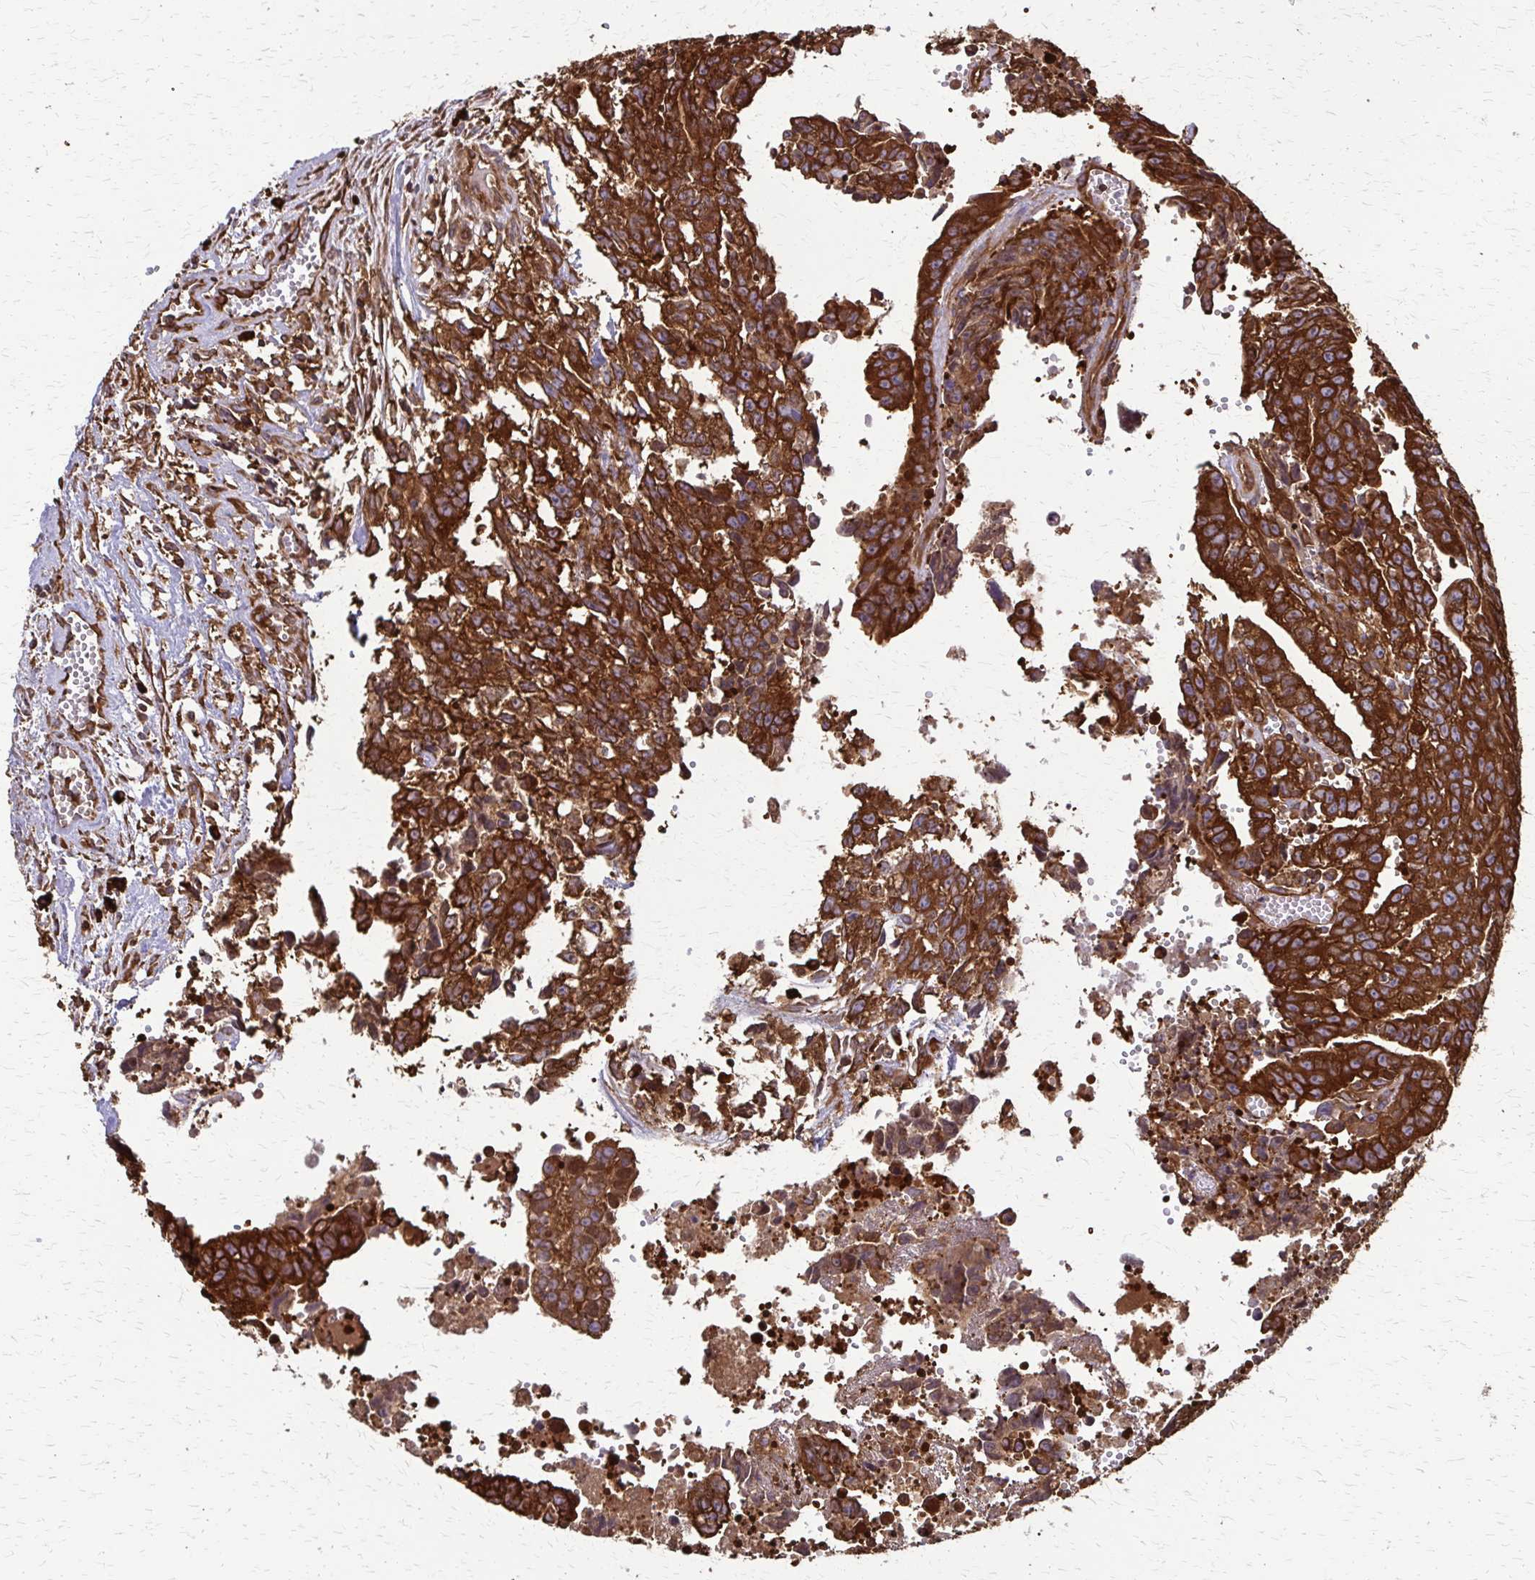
{"staining": {"intensity": "strong", "quantity": ">75%", "location": "cytoplasmic/membranous"}, "tissue": "testis cancer", "cell_type": "Tumor cells", "image_type": "cancer", "snomed": [{"axis": "morphology", "description": "Carcinoma, Embryonal, NOS"}, {"axis": "morphology", "description": "Teratoma, malignant, NOS"}, {"axis": "topography", "description": "Testis"}], "caption": "Immunohistochemistry (IHC) (DAB) staining of human testis cancer exhibits strong cytoplasmic/membranous protein staining in about >75% of tumor cells.", "gene": "EEF2", "patient": {"sex": "male", "age": 24}}